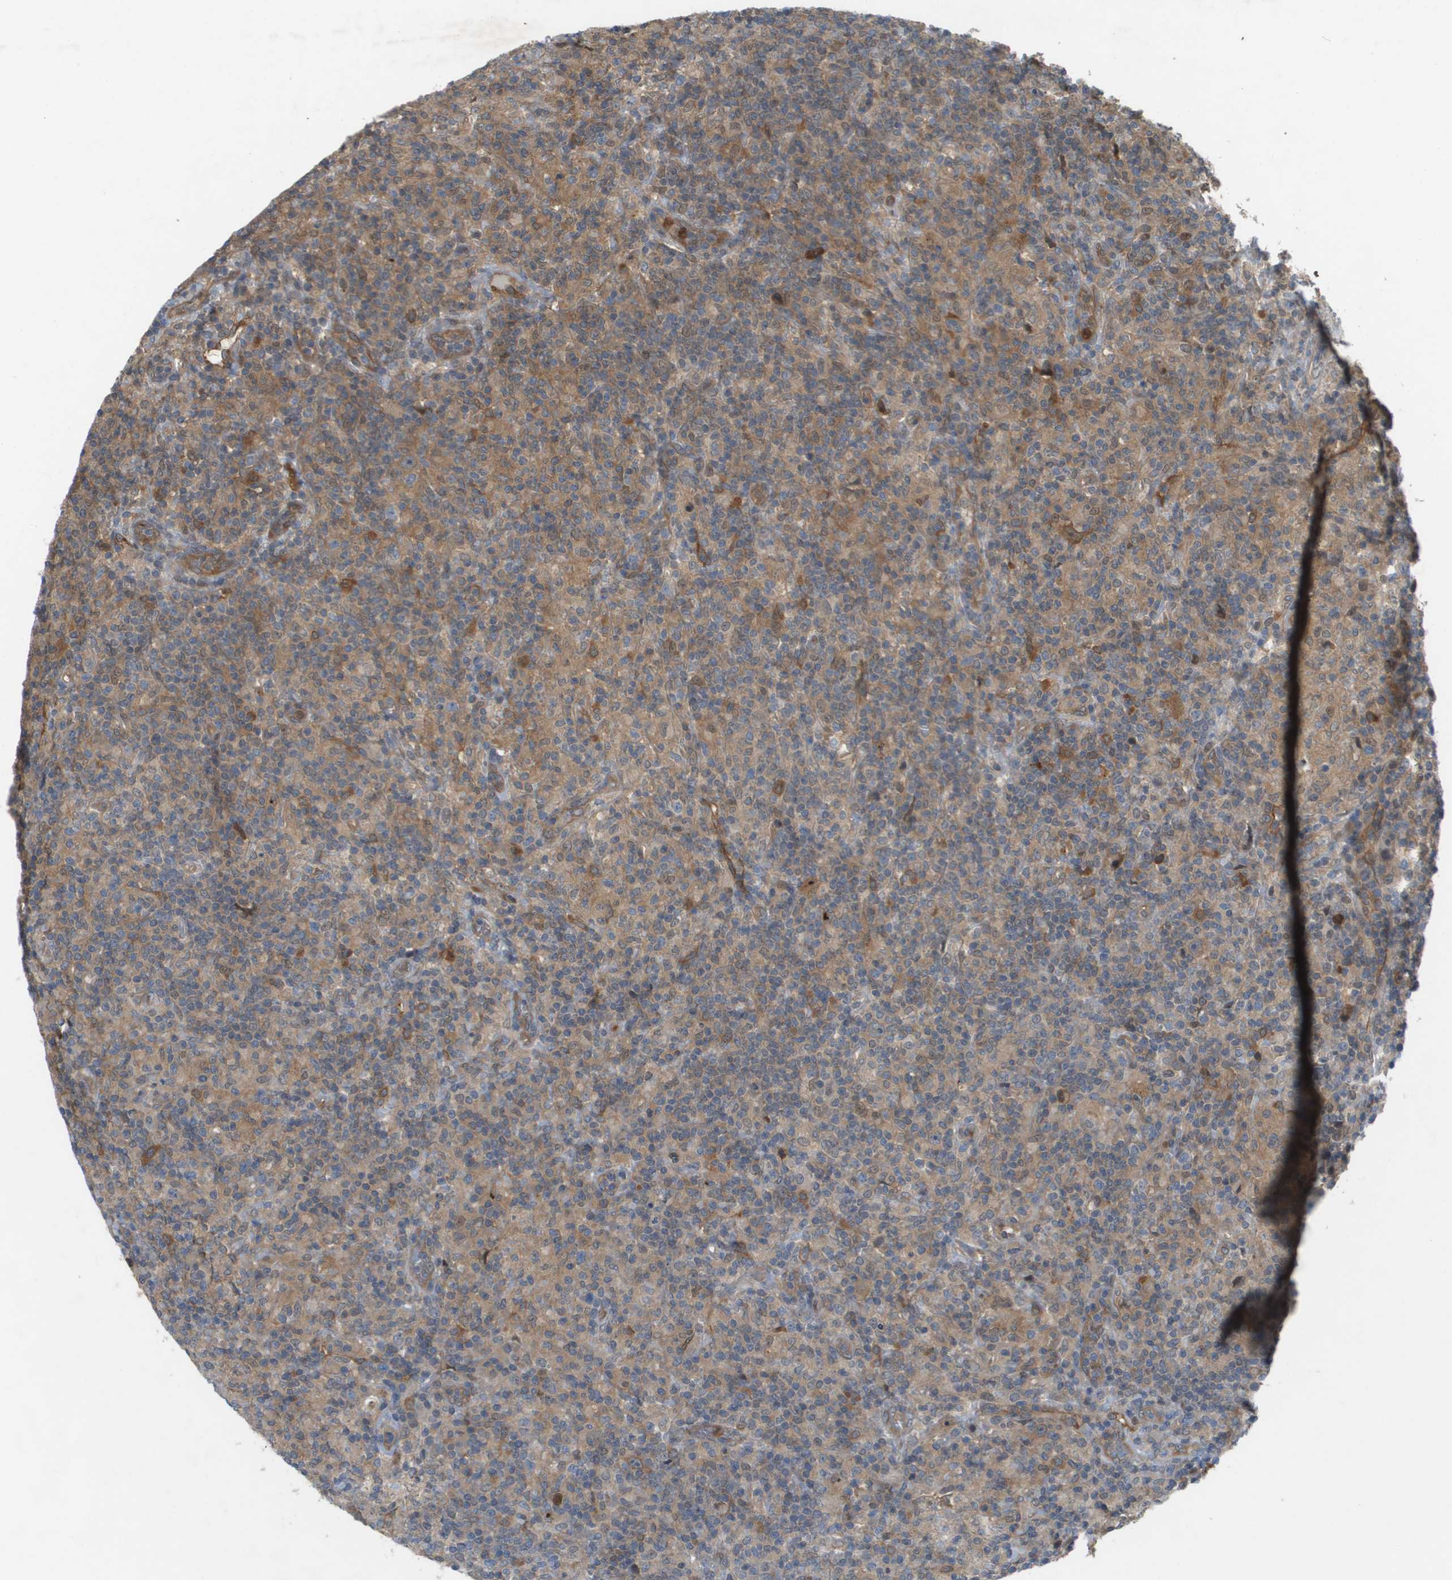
{"staining": {"intensity": "moderate", "quantity": ">75%", "location": "cytoplasmic/membranous"}, "tissue": "lymphoma", "cell_type": "Tumor cells", "image_type": "cancer", "snomed": [{"axis": "morphology", "description": "Hodgkin's disease, NOS"}, {"axis": "topography", "description": "Lymph node"}], "caption": "Immunohistochemical staining of human lymphoma exhibits medium levels of moderate cytoplasmic/membranous staining in approximately >75% of tumor cells.", "gene": "PALD1", "patient": {"sex": "male", "age": 70}}